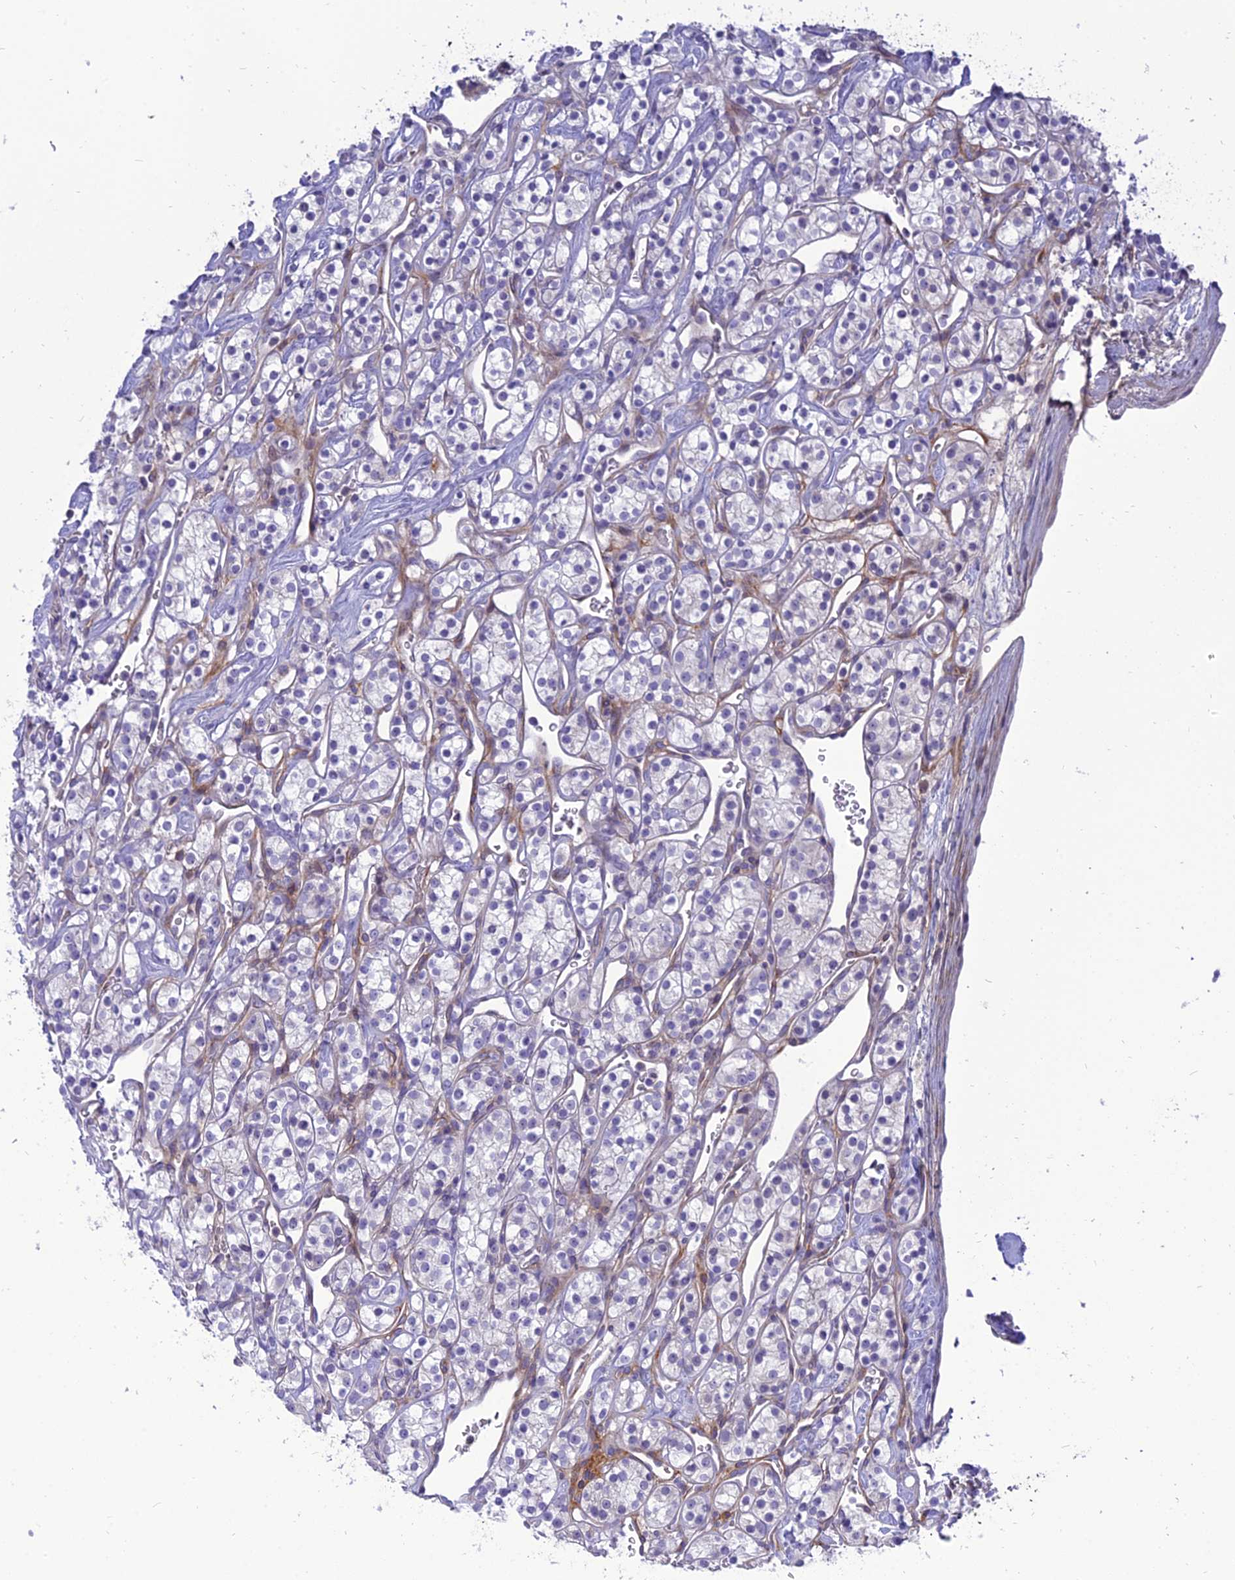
{"staining": {"intensity": "negative", "quantity": "none", "location": "none"}, "tissue": "renal cancer", "cell_type": "Tumor cells", "image_type": "cancer", "snomed": [{"axis": "morphology", "description": "Adenocarcinoma, NOS"}, {"axis": "topography", "description": "Kidney"}], "caption": "Immunohistochemical staining of human renal adenocarcinoma shows no significant expression in tumor cells.", "gene": "MBD3L1", "patient": {"sex": "male", "age": 77}}